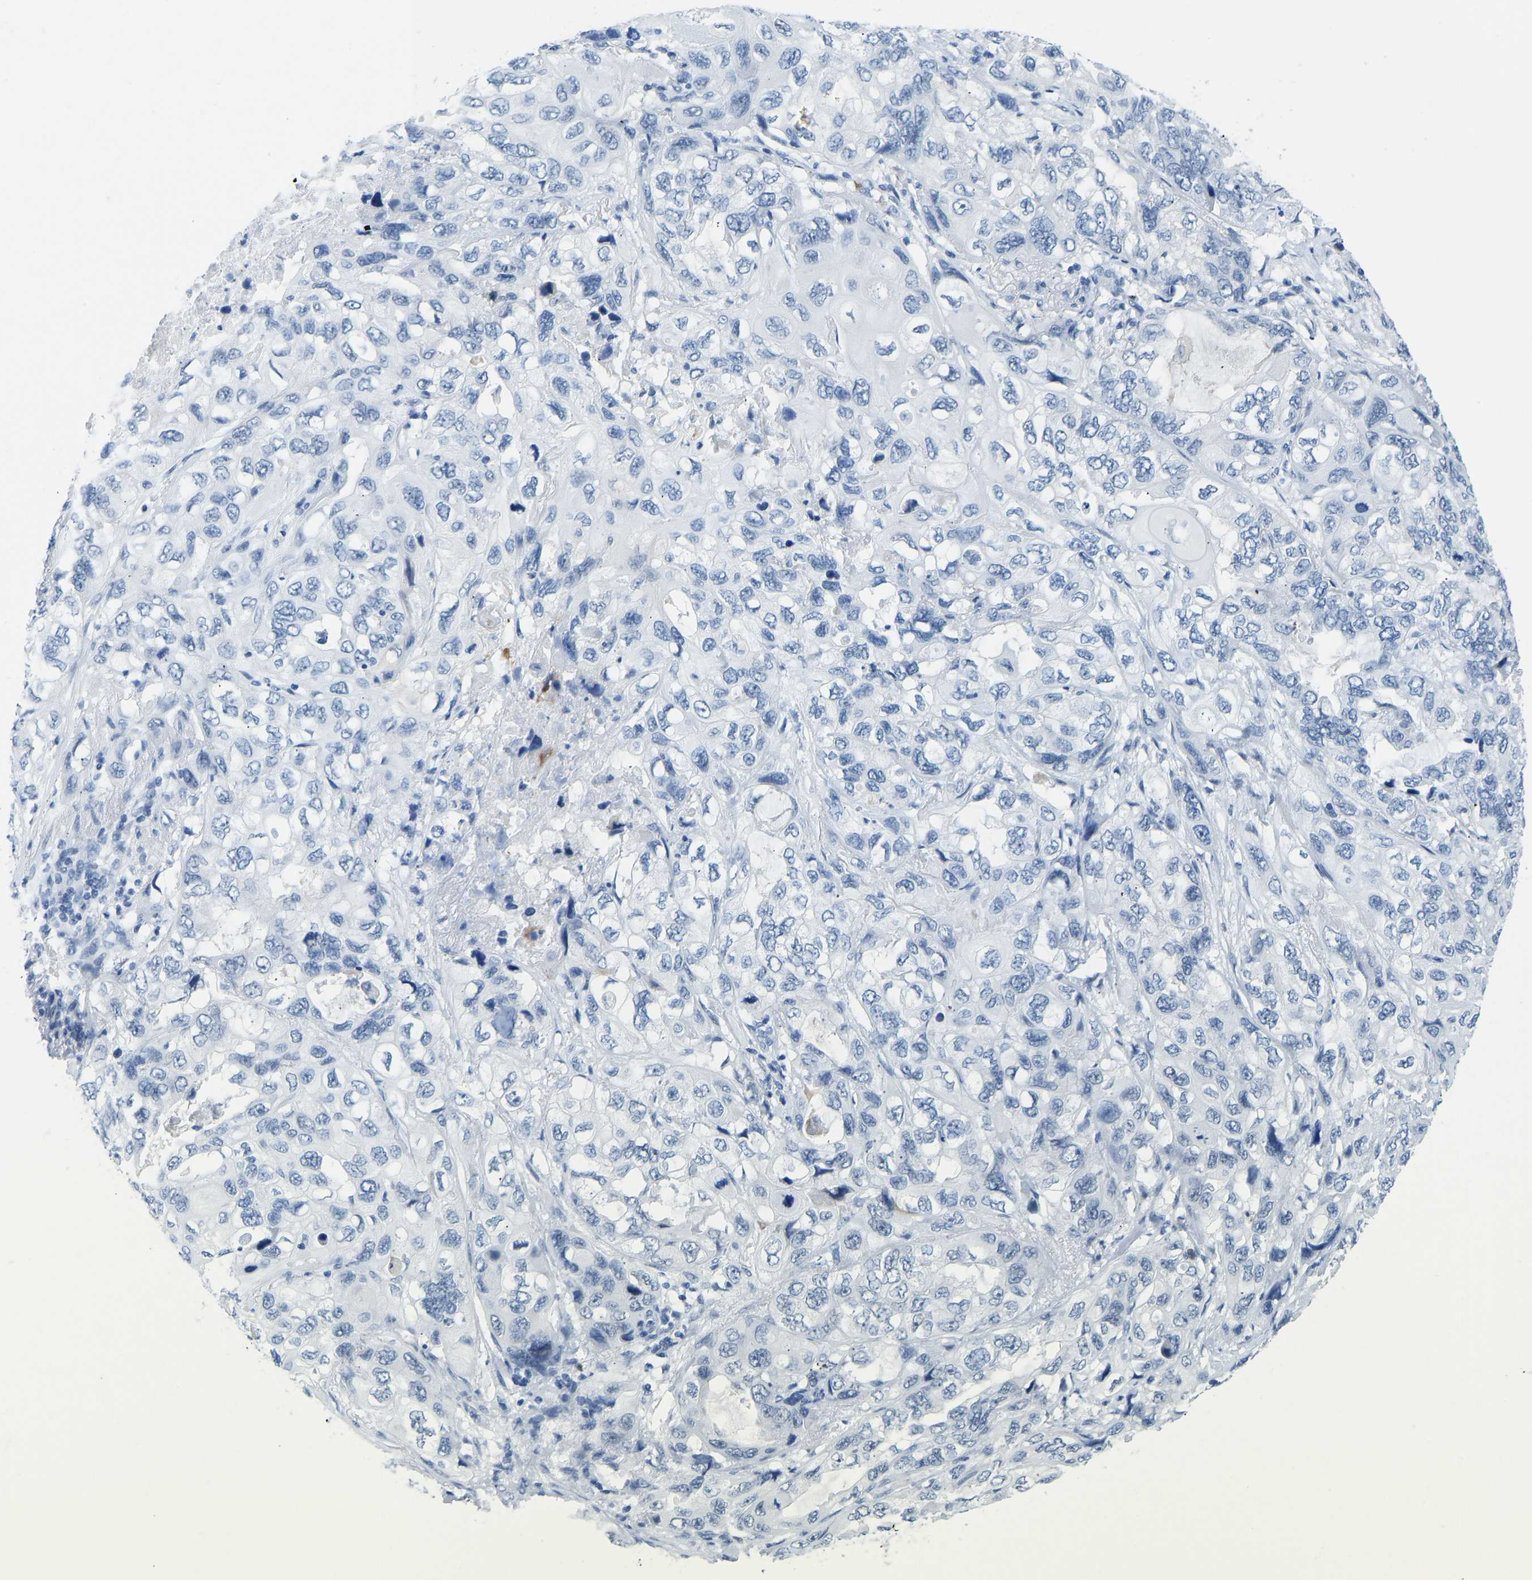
{"staining": {"intensity": "negative", "quantity": "none", "location": "none"}, "tissue": "lung cancer", "cell_type": "Tumor cells", "image_type": "cancer", "snomed": [{"axis": "morphology", "description": "Squamous cell carcinoma, NOS"}, {"axis": "topography", "description": "Lung"}], "caption": "Tumor cells are negative for brown protein staining in lung cancer (squamous cell carcinoma). Brightfield microscopy of immunohistochemistry (IHC) stained with DAB (brown) and hematoxylin (blue), captured at high magnification.", "gene": "TXNDC2", "patient": {"sex": "female", "age": 73}}